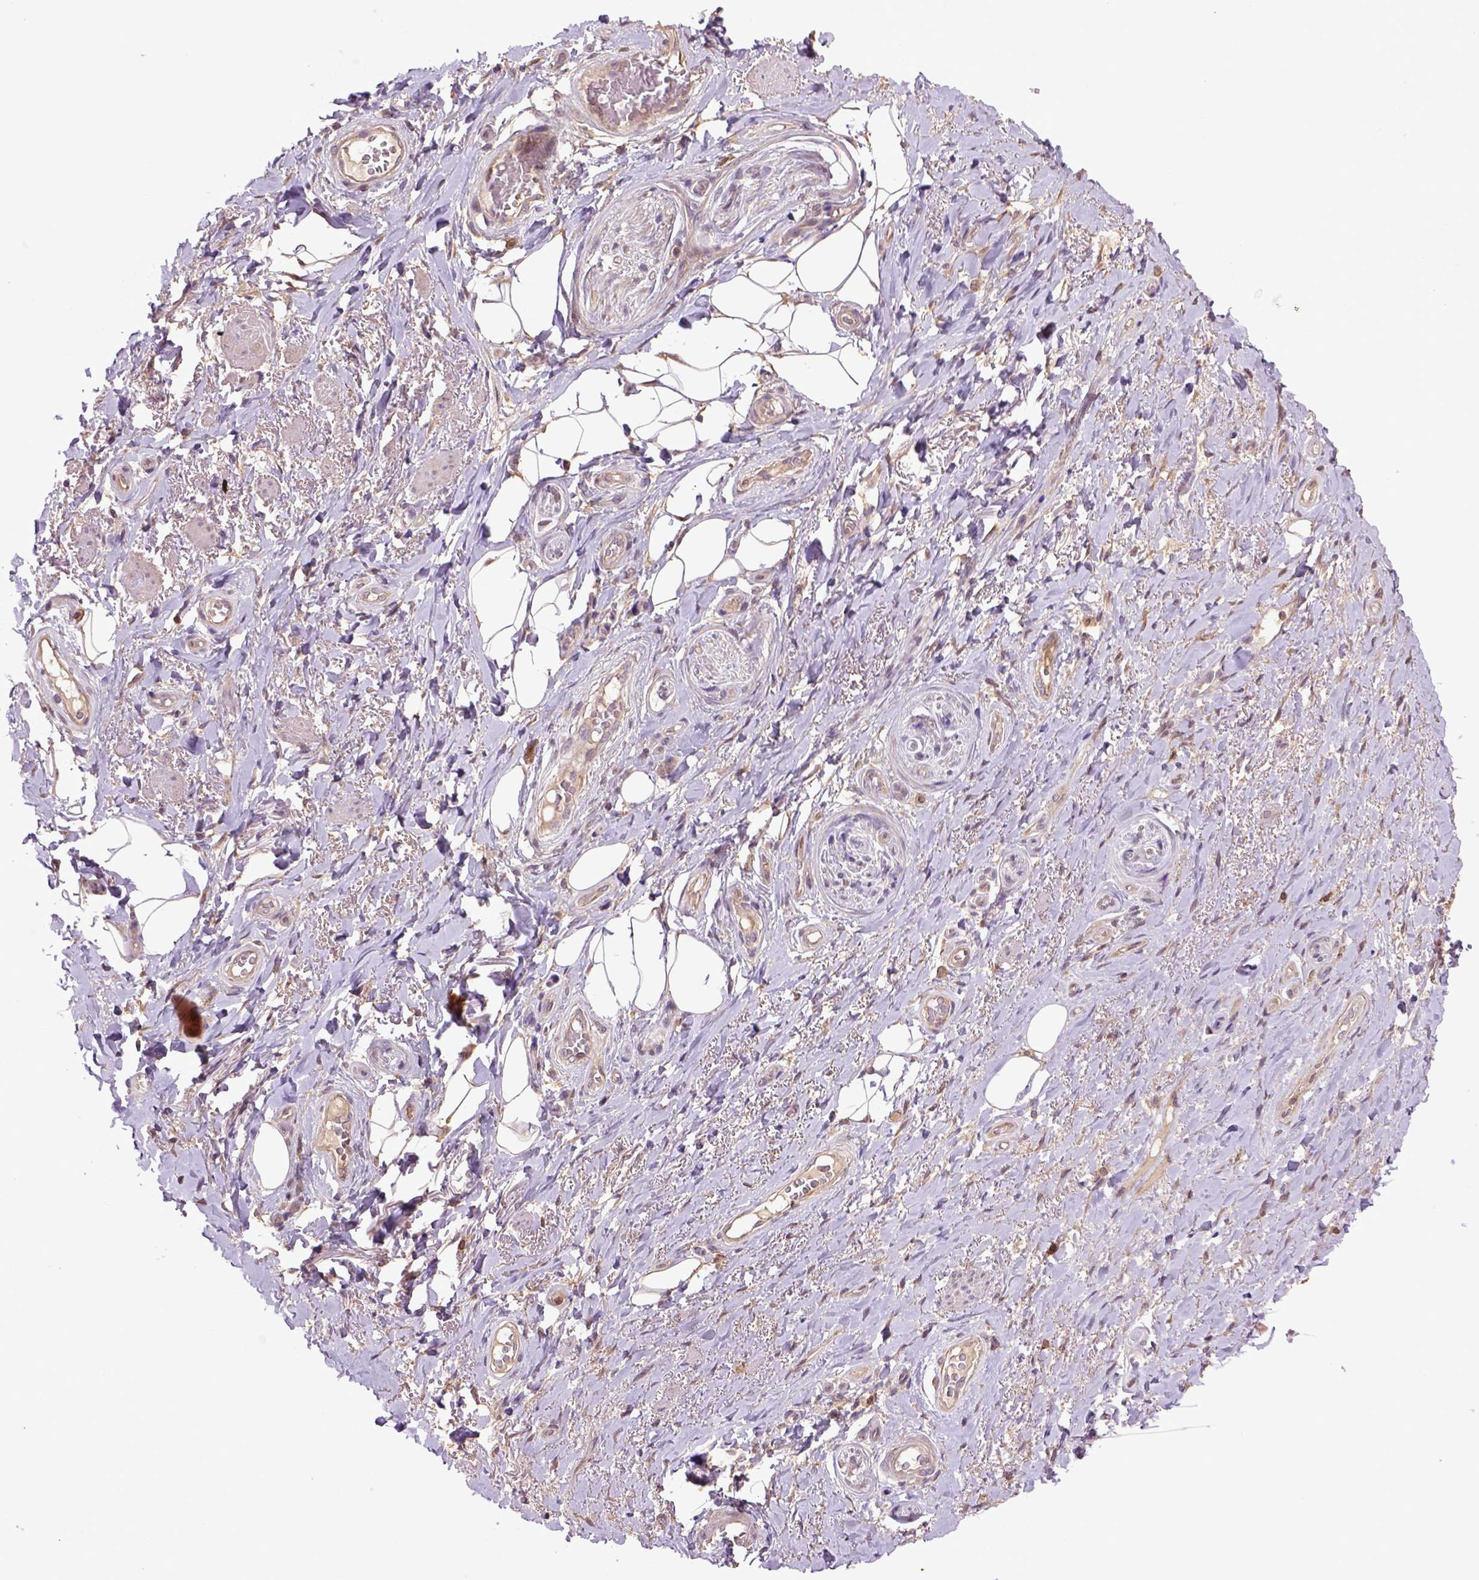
{"staining": {"intensity": "moderate", "quantity": ">75%", "location": "cytoplasmic/membranous"}, "tissue": "adipose tissue", "cell_type": "Adipocytes", "image_type": "normal", "snomed": [{"axis": "morphology", "description": "Normal tissue, NOS"}, {"axis": "topography", "description": "Anal"}, {"axis": "topography", "description": "Peripheral nerve tissue"}], "caption": "An immunohistochemistry photomicrograph of unremarkable tissue is shown. Protein staining in brown highlights moderate cytoplasmic/membranous positivity in adipose tissue within adipocytes.", "gene": "HSPBP1", "patient": {"sex": "male", "age": 53}}